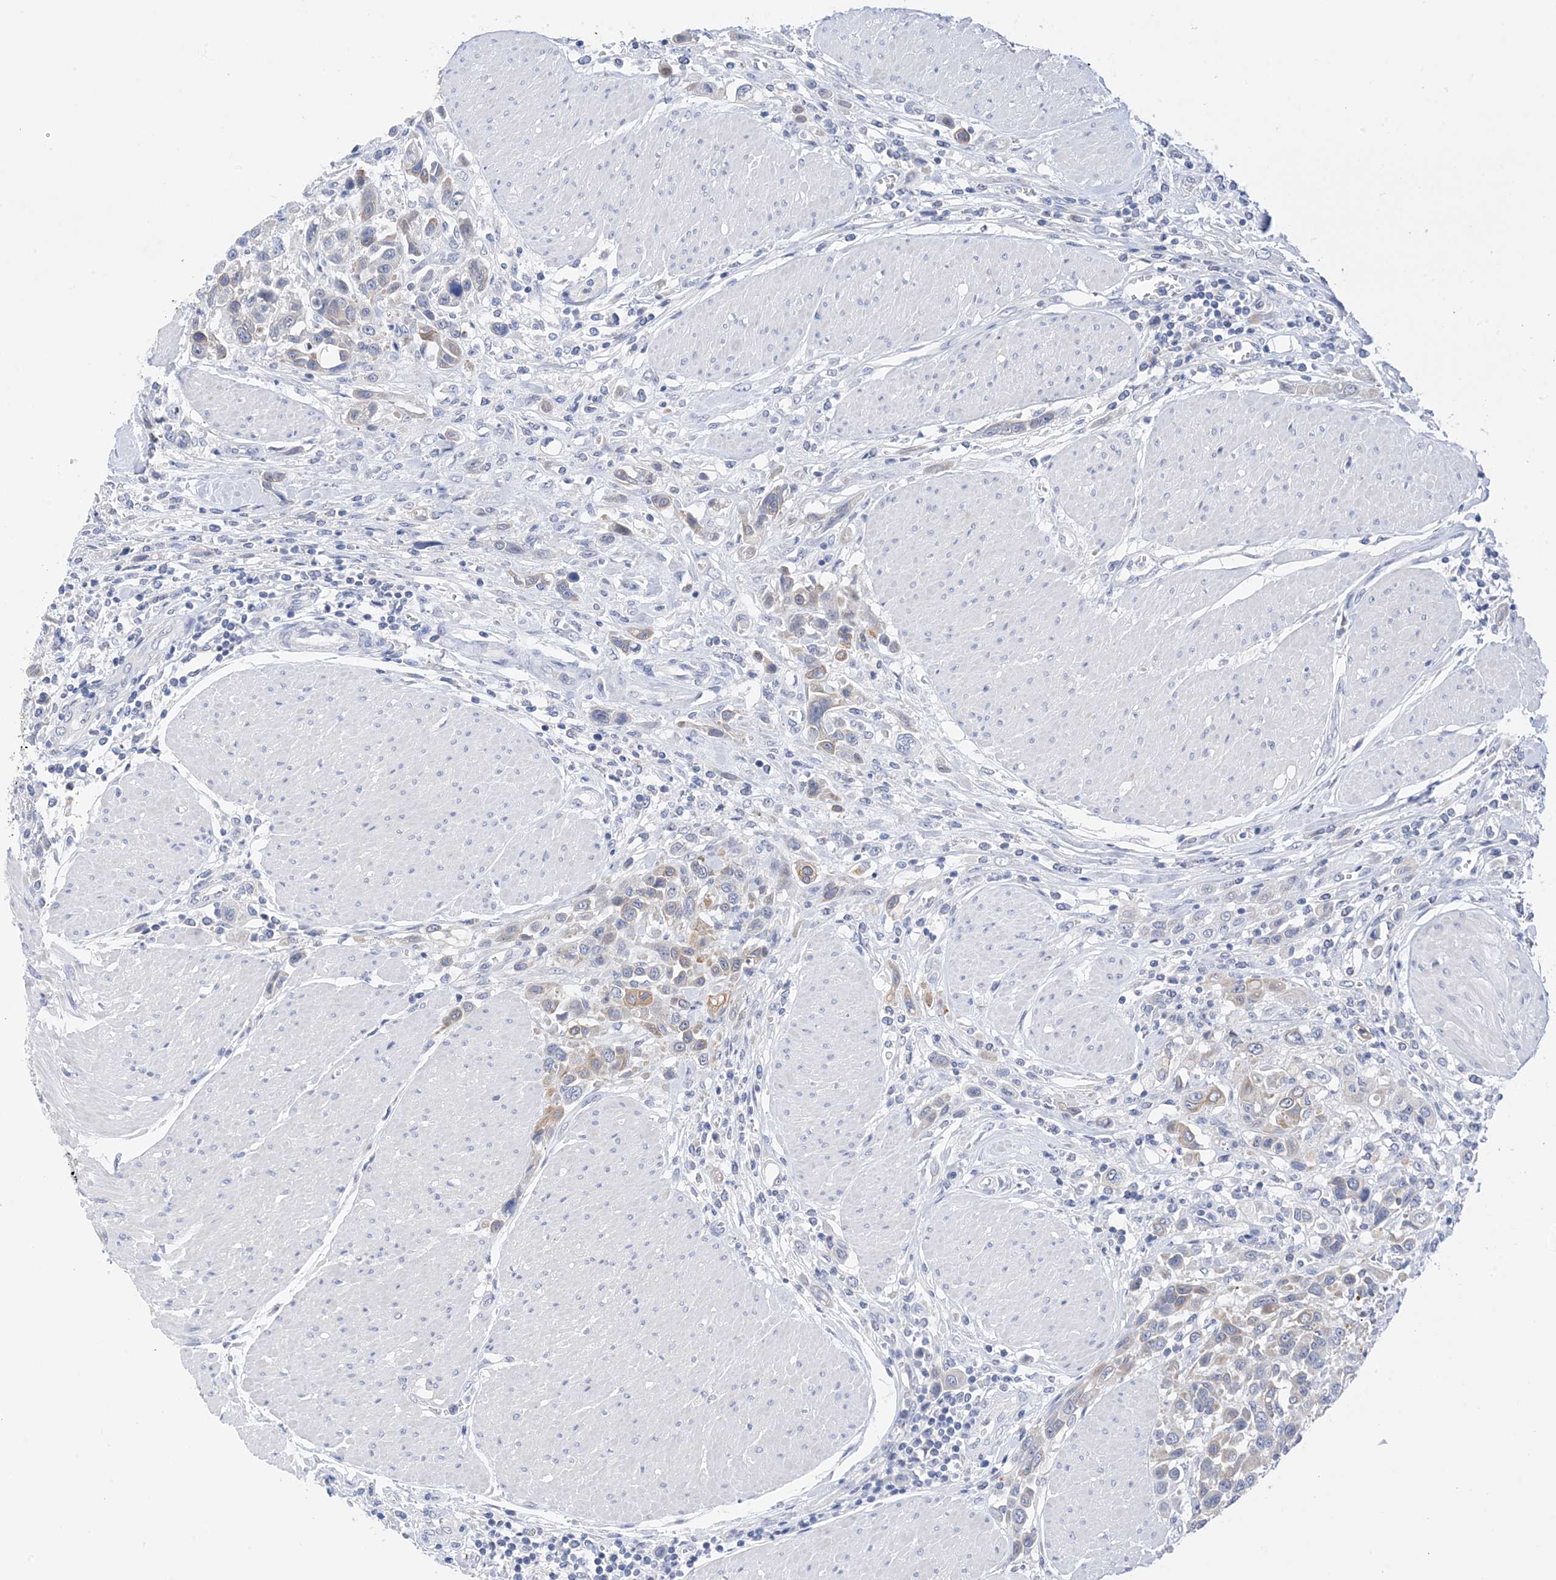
{"staining": {"intensity": "weak", "quantity": "<25%", "location": "cytoplasmic/membranous"}, "tissue": "urothelial cancer", "cell_type": "Tumor cells", "image_type": "cancer", "snomed": [{"axis": "morphology", "description": "Urothelial carcinoma, High grade"}, {"axis": "topography", "description": "Urinary bladder"}], "caption": "An immunohistochemistry (IHC) histopathology image of high-grade urothelial carcinoma is shown. There is no staining in tumor cells of high-grade urothelial carcinoma.", "gene": "PLK4", "patient": {"sex": "male", "age": 50}}